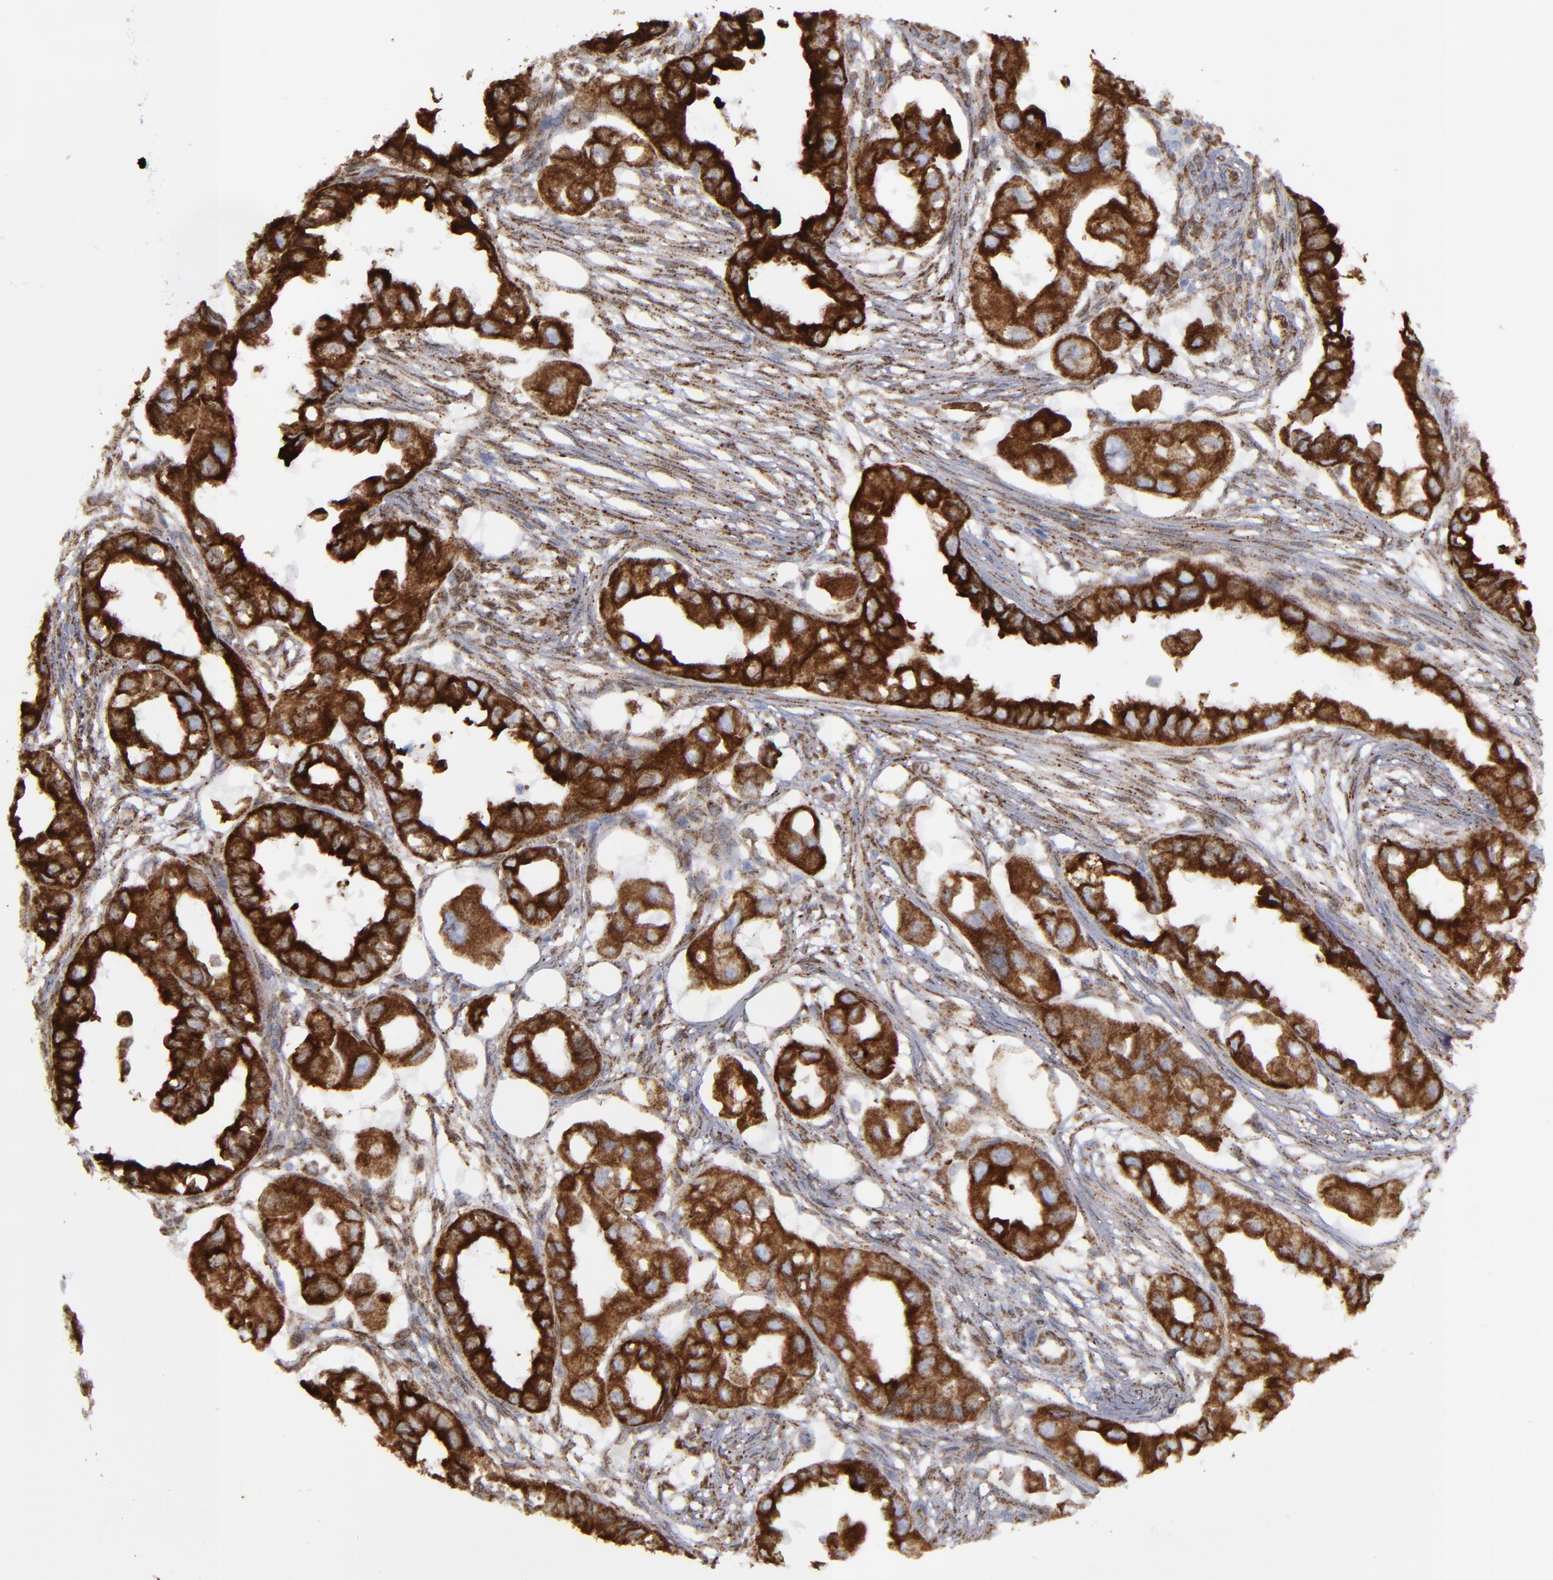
{"staining": {"intensity": "strong", "quantity": ">75%", "location": "cytoplasmic/membranous"}, "tissue": "endometrial cancer", "cell_type": "Tumor cells", "image_type": "cancer", "snomed": [{"axis": "morphology", "description": "Adenocarcinoma, NOS"}, {"axis": "topography", "description": "Endometrium"}], "caption": "The immunohistochemical stain highlights strong cytoplasmic/membranous expression in tumor cells of endometrial cancer (adenocarcinoma) tissue. (Stains: DAB (3,3'-diaminobenzidine) in brown, nuclei in blue, Microscopy: brightfield microscopy at high magnification).", "gene": "ERLIN2", "patient": {"sex": "female", "age": 67}}